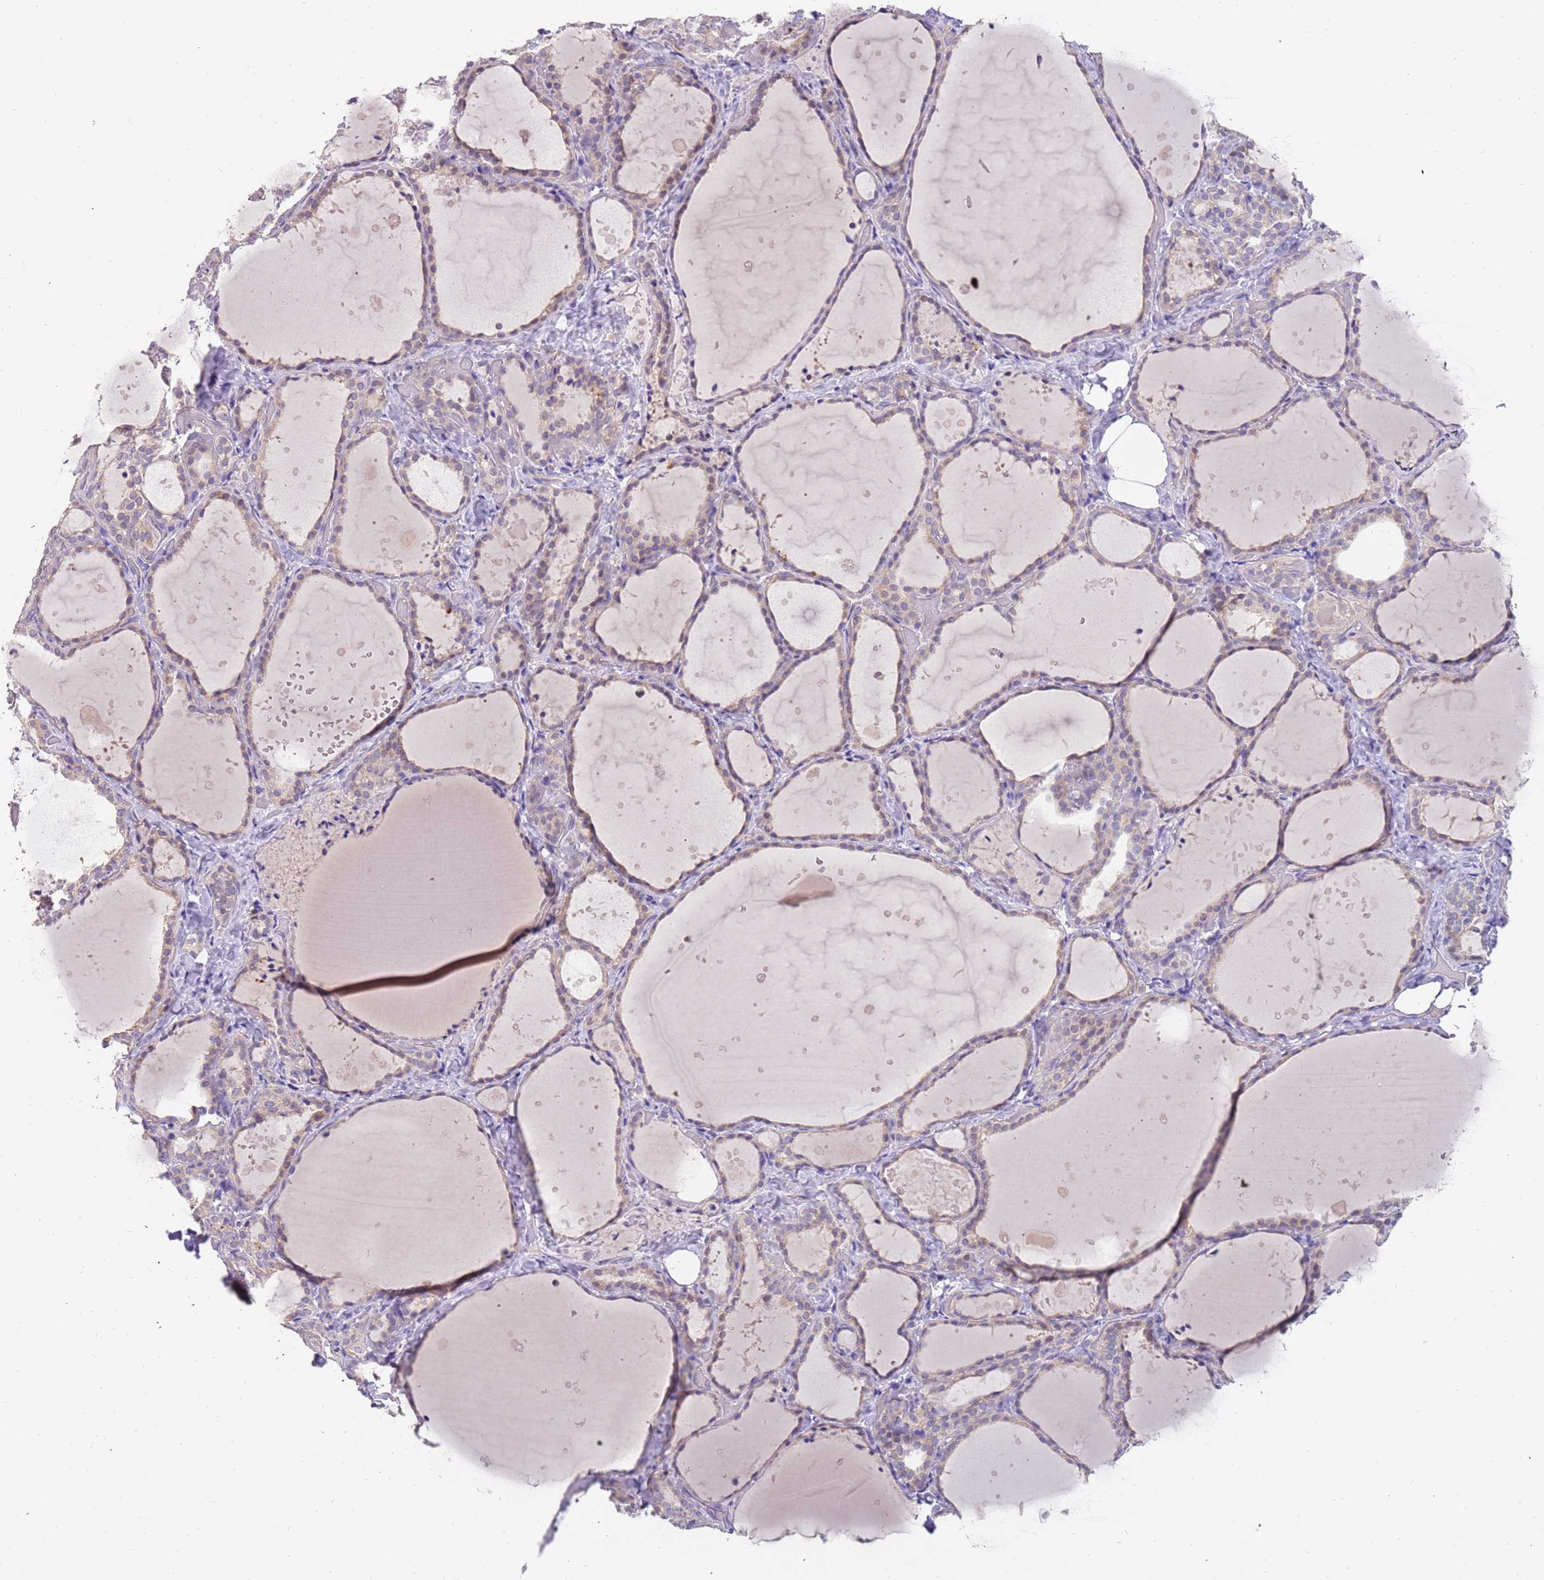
{"staining": {"intensity": "weak", "quantity": "<25%", "location": "cytoplasmic/membranous"}, "tissue": "thyroid gland", "cell_type": "Glandular cells", "image_type": "normal", "snomed": [{"axis": "morphology", "description": "Normal tissue, NOS"}, {"axis": "topography", "description": "Thyroid gland"}], "caption": "Immunohistochemistry of benign human thyroid gland demonstrates no expression in glandular cells. (DAB immunohistochemistry (IHC) with hematoxylin counter stain).", "gene": "ZNF746", "patient": {"sex": "female", "age": 44}}